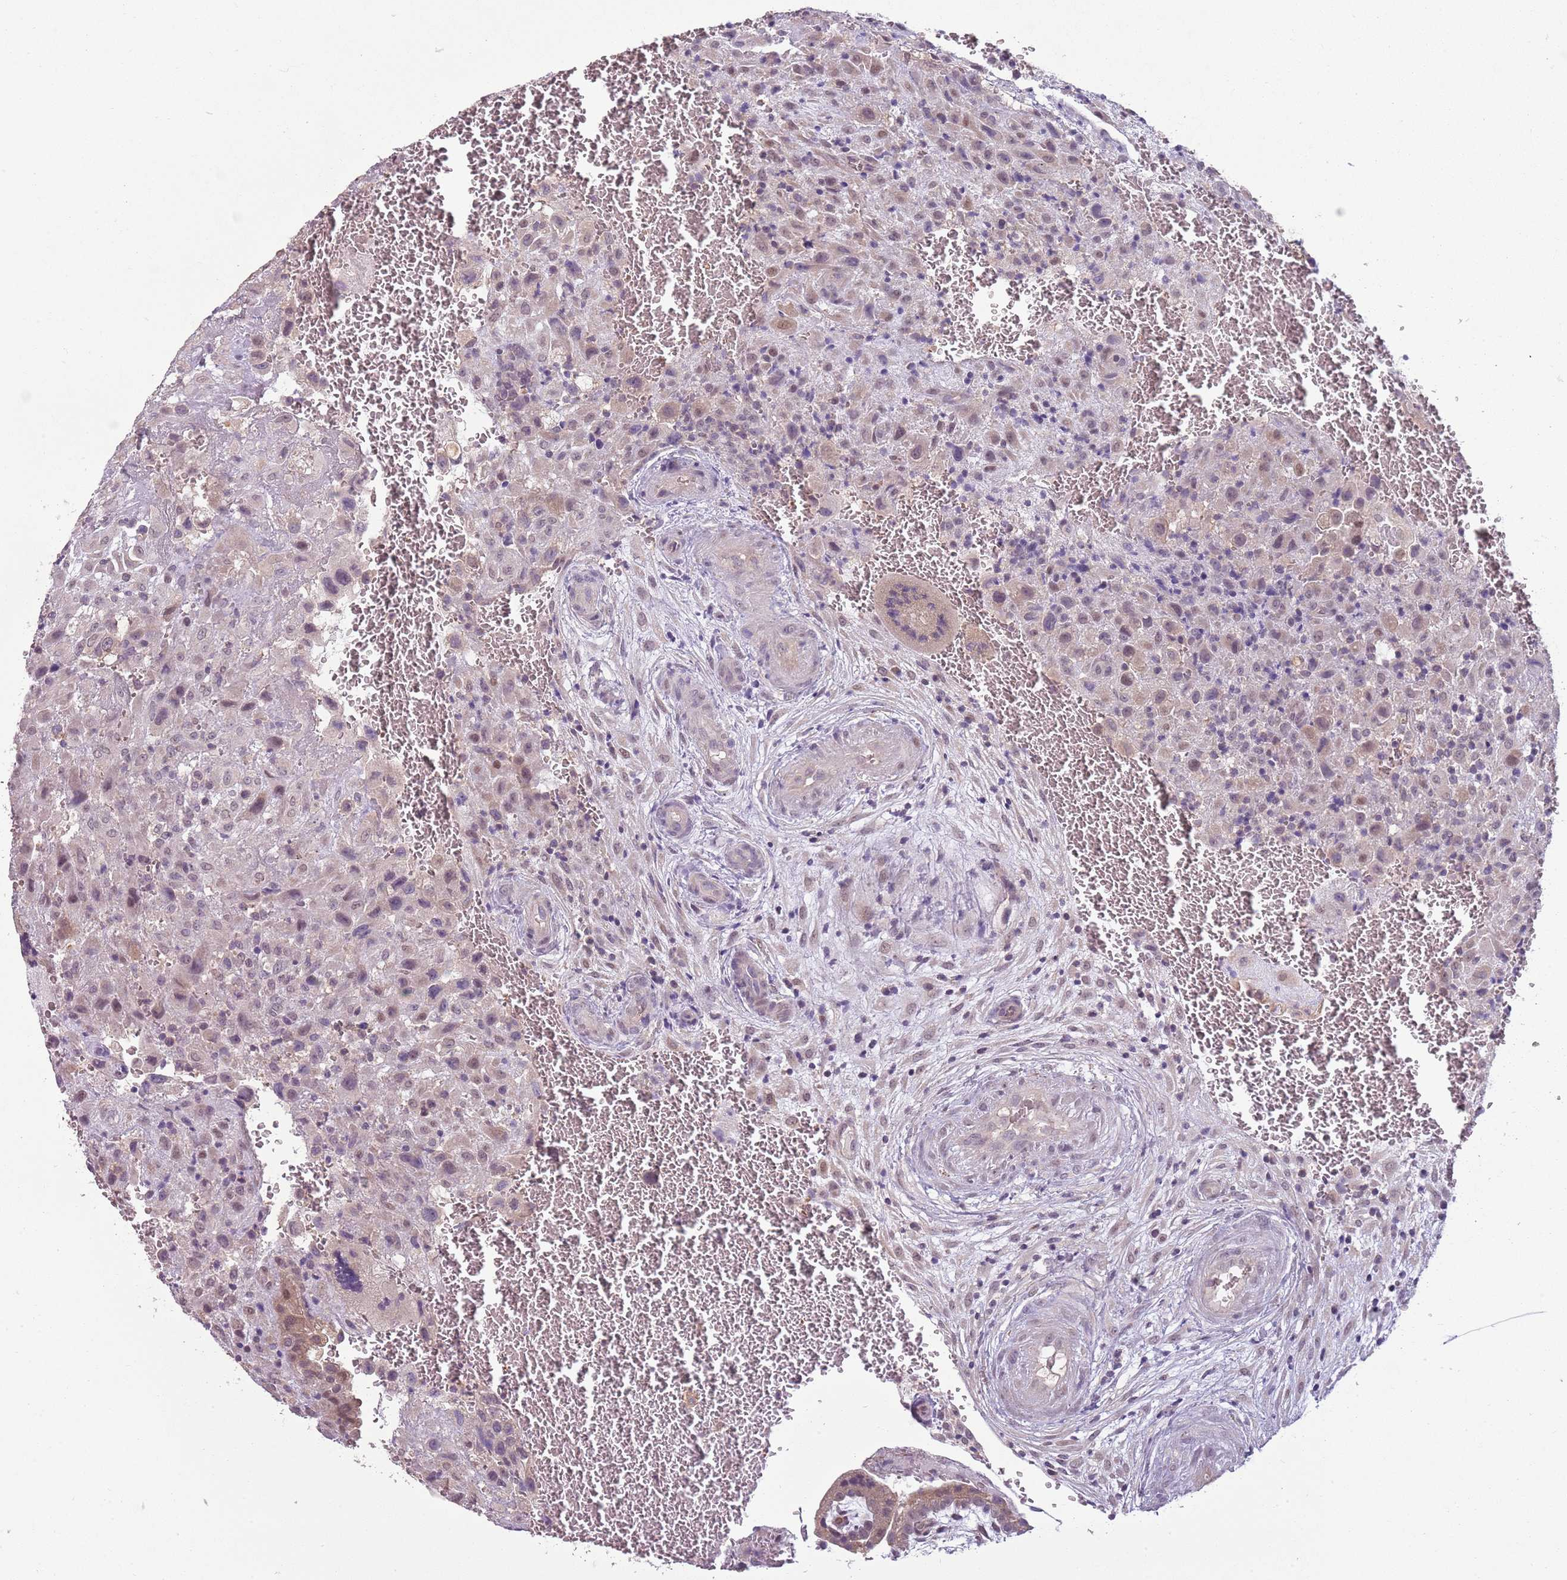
{"staining": {"intensity": "weak", "quantity": ">75%", "location": "cytoplasmic/membranous,nuclear"}, "tissue": "placenta", "cell_type": "Decidual cells", "image_type": "normal", "snomed": [{"axis": "morphology", "description": "Normal tissue, NOS"}, {"axis": "topography", "description": "Placenta"}], "caption": "IHC histopathology image of unremarkable placenta: placenta stained using immunohistochemistry reveals low levels of weak protein expression localized specifically in the cytoplasmic/membranous,nuclear of decidual cells, appearing as a cytoplasmic/membranous,nuclear brown color.", "gene": "TEKT4", "patient": {"sex": "female", "age": 35}}